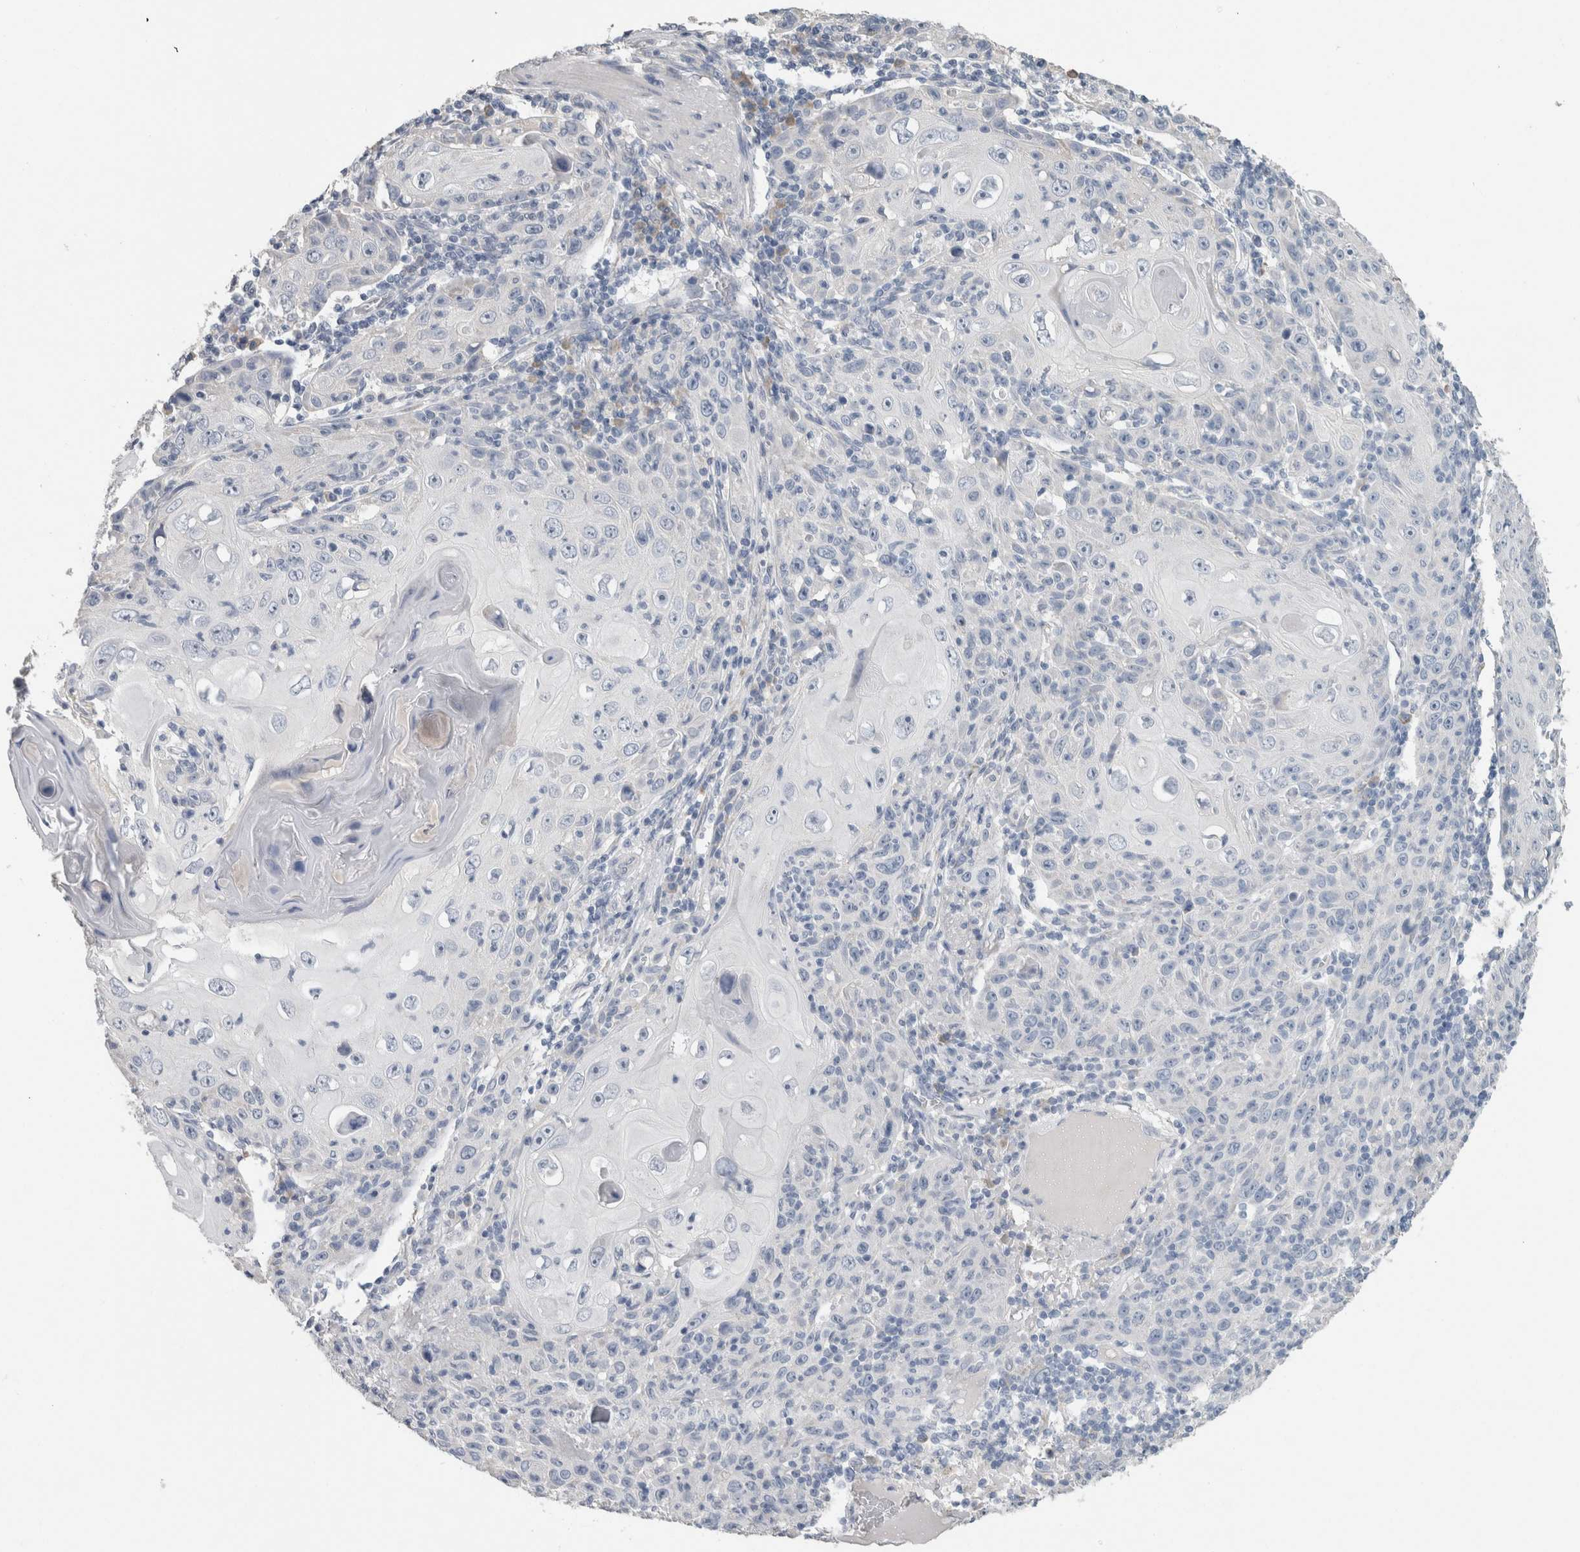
{"staining": {"intensity": "negative", "quantity": "none", "location": "none"}, "tissue": "skin cancer", "cell_type": "Tumor cells", "image_type": "cancer", "snomed": [{"axis": "morphology", "description": "Squamous cell carcinoma, NOS"}, {"axis": "topography", "description": "Skin"}], "caption": "This is an immunohistochemistry (IHC) photomicrograph of human skin squamous cell carcinoma. There is no positivity in tumor cells.", "gene": "NEFM", "patient": {"sex": "female", "age": 88}}